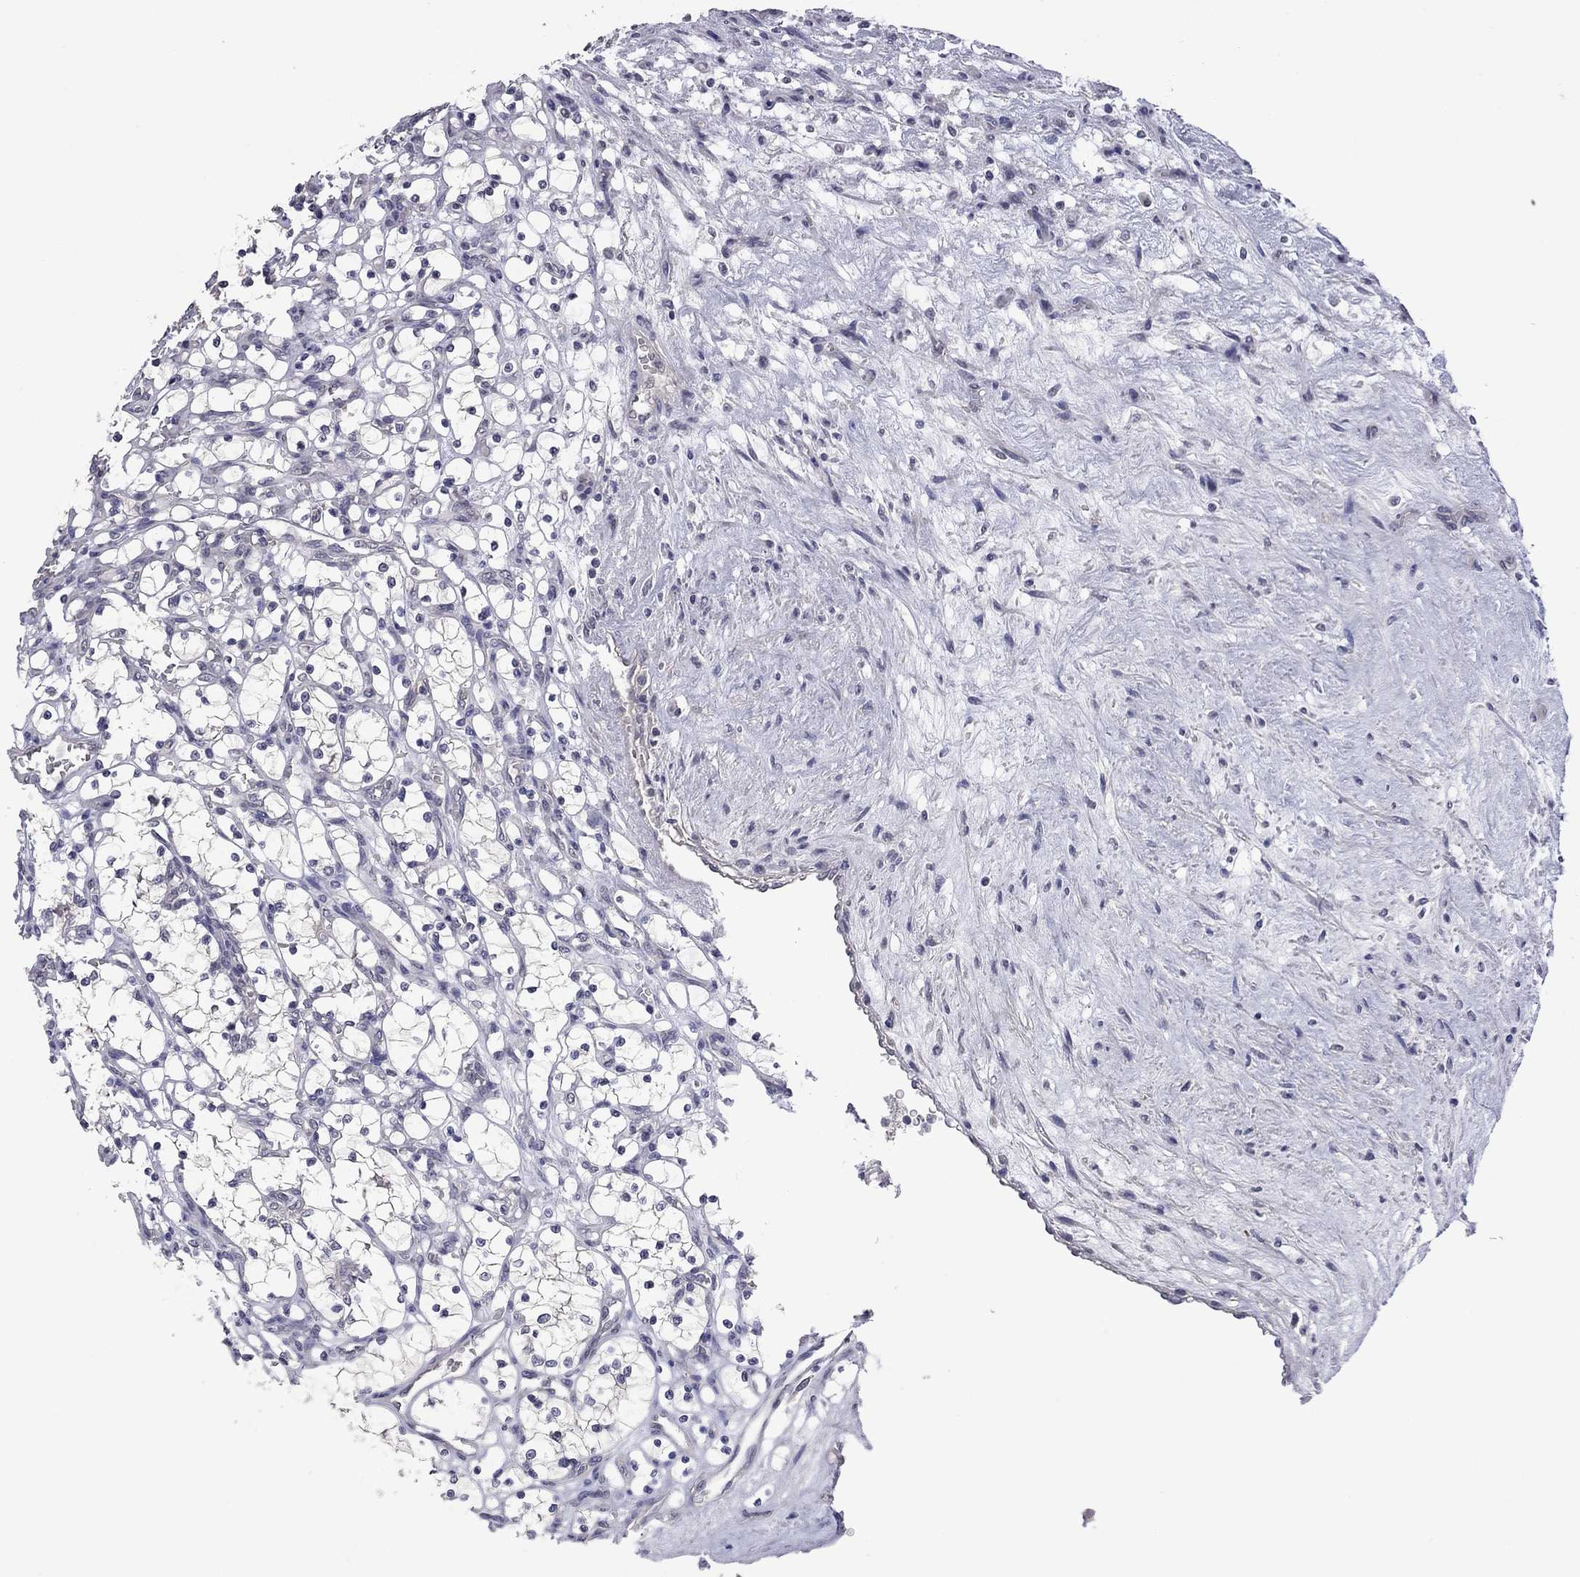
{"staining": {"intensity": "negative", "quantity": "none", "location": "none"}, "tissue": "renal cancer", "cell_type": "Tumor cells", "image_type": "cancer", "snomed": [{"axis": "morphology", "description": "Adenocarcinoma, NOS"}, {"axis": "topography", "description": "Kidney"}], "caption": "The image displays no significant expression in tumor cells of renal cancer (adenocarcinoma).", "gene": "FABP12", "patient": {"sex": "female", "age": 69}}